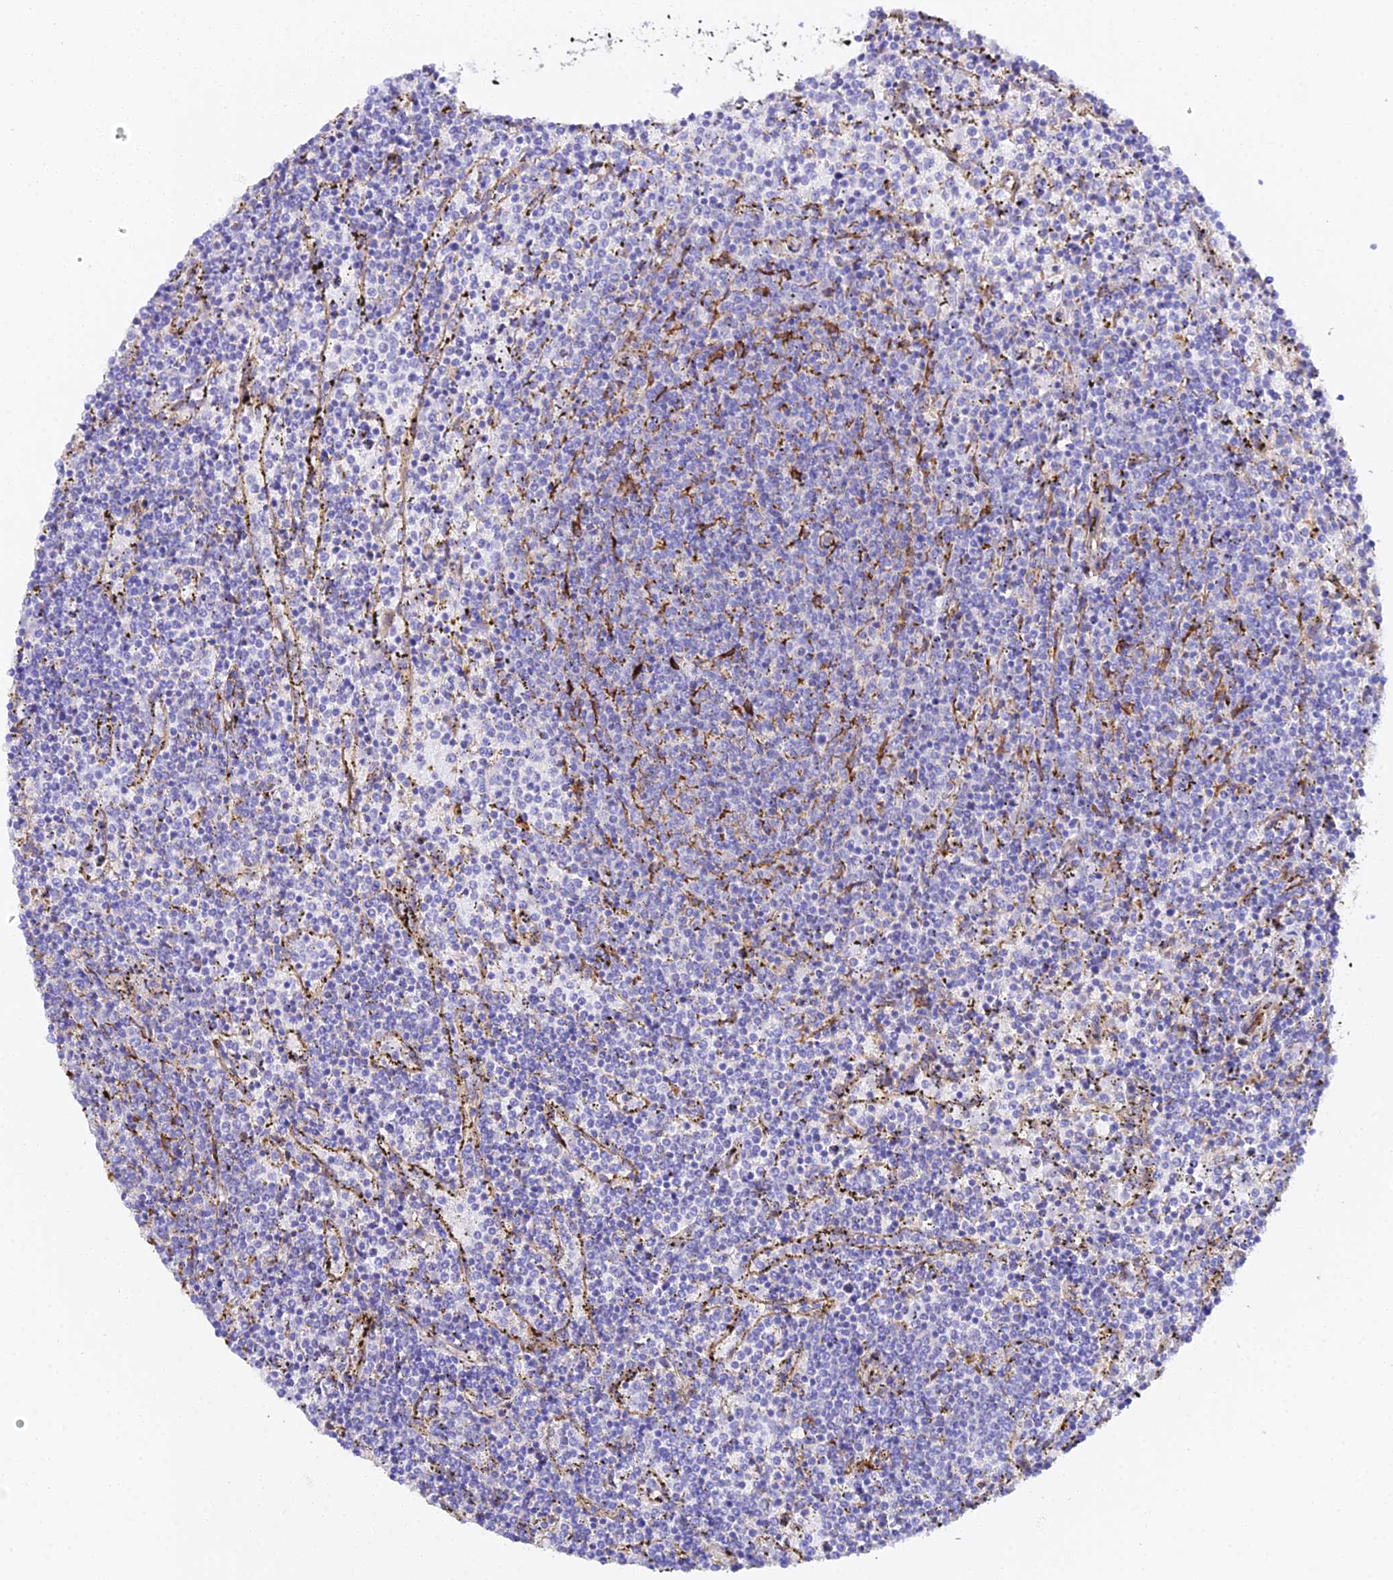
{"staining": {"intensity": "negative", "quantity": "none", "location": "none"}, "tissue": "lymphoma", "cell_type": "Tumor cells", "image_type": "cancer", "snomed": [{"axis": "morphology", "description": "Malignant lymphoma, non-Hodgkin's type, Low grade"}, {"axis": "topography", "description": "Spleen"}], "caption": "Immunohistochemistry histopathology image of neoplastic tissue: lymphoma stained with DAB (3,3'-diaminobenzidine) shows no significant protein positivity in tumor cells. (DAB (3,3'-diaminobenzidine) immunohistochemistry, high magnification).", "gene": "CFAP45", "patient": {"sex": "female", "age": 50}}